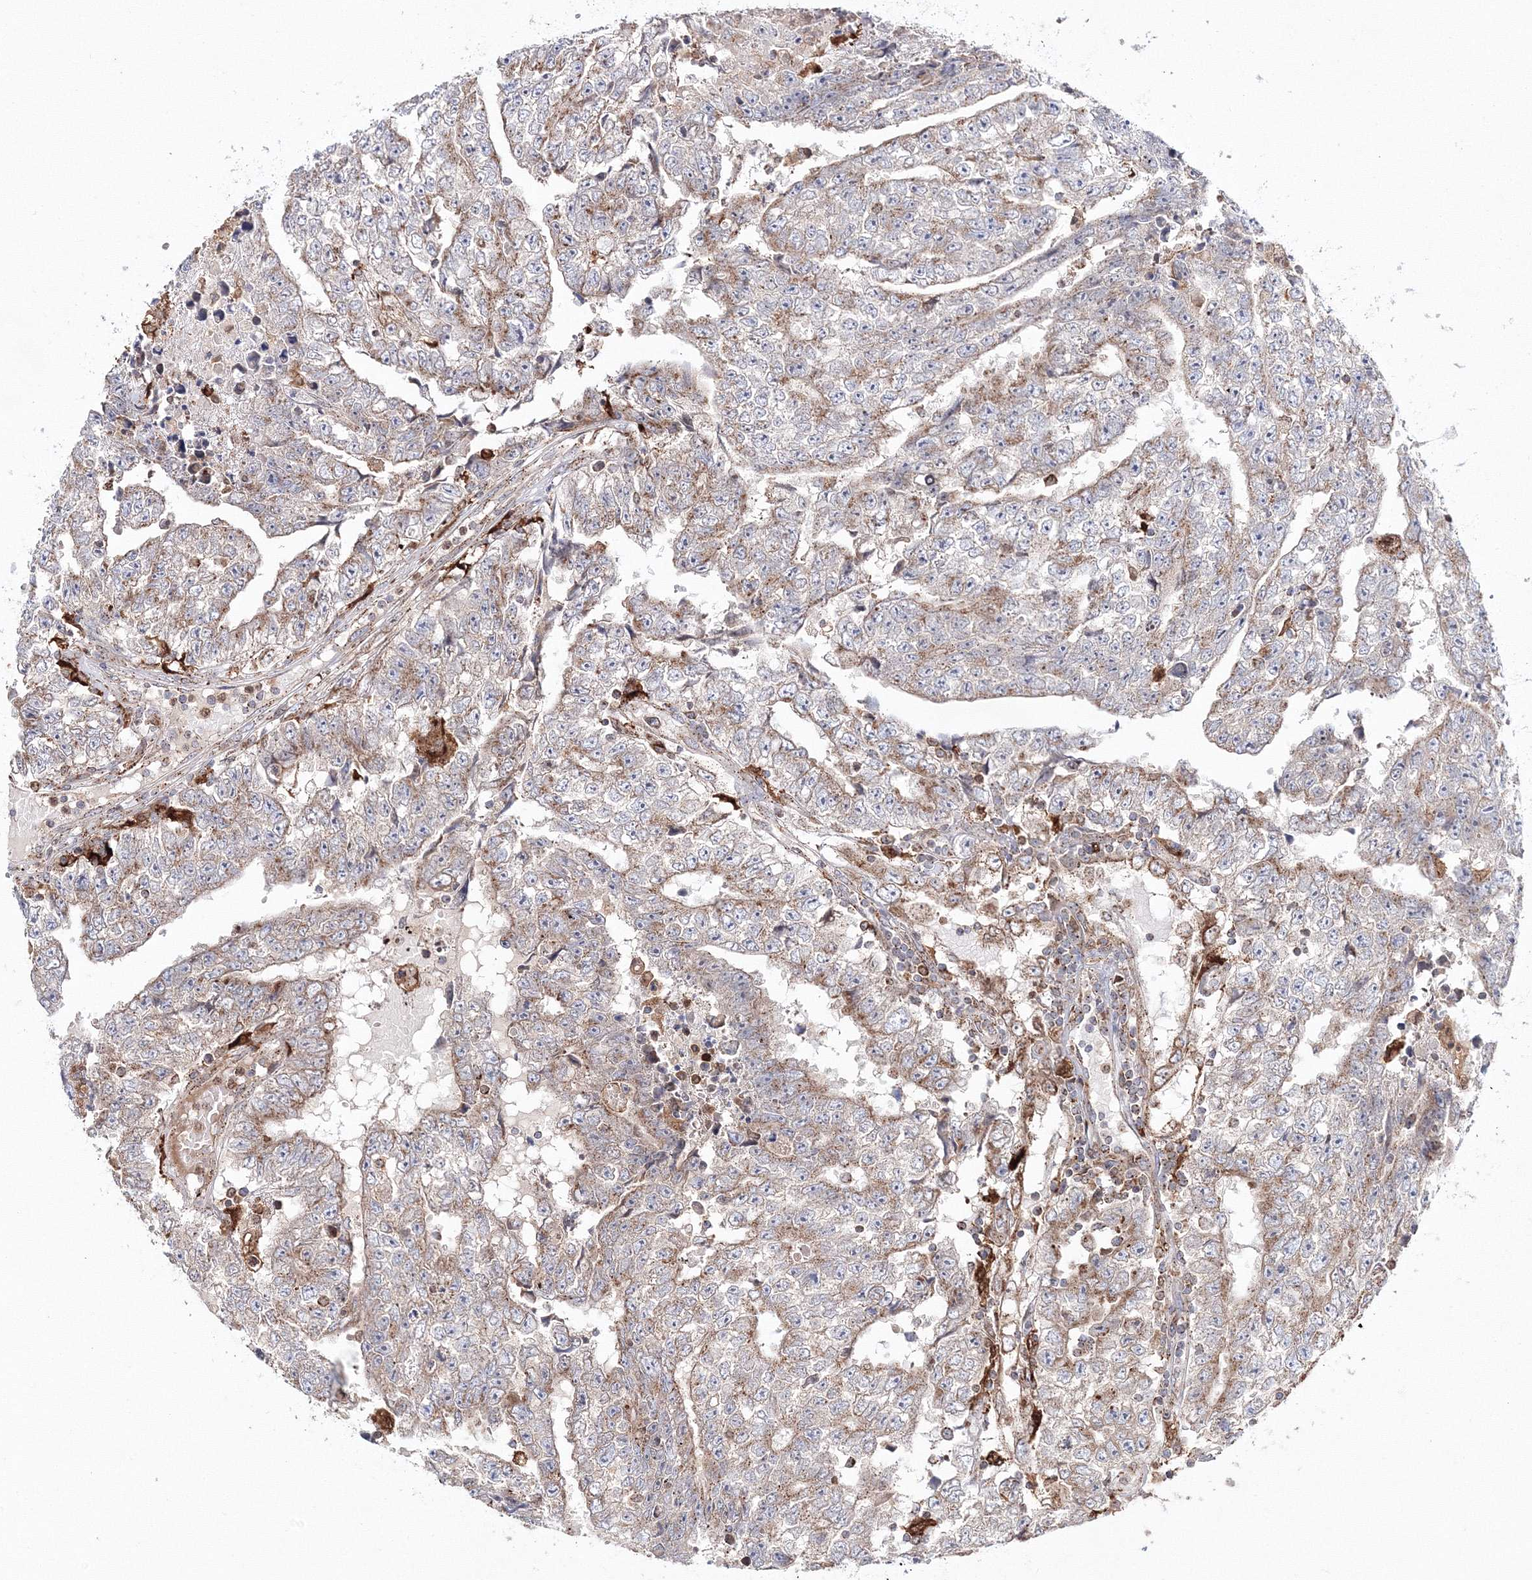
{"staining": {"intensity": "negative", "quantity": "none", "location": "none"}, "tissue": "testis cancer", "cell_type": "Tumor cells", "image_type": "cancer", "snomed": [{"axis": "morphology", "description": "Carcinoma, Embryonal, NOS"}, {"axis": "topography", "description": "Testis"}], "caption": "IHC image of human embryonal carcinoma (testis) stained for a protein (brown), which demonstrates no expression in tumor cells.", "gene": "ARCN1", "patient": {"sex": "male", "age": 25}}